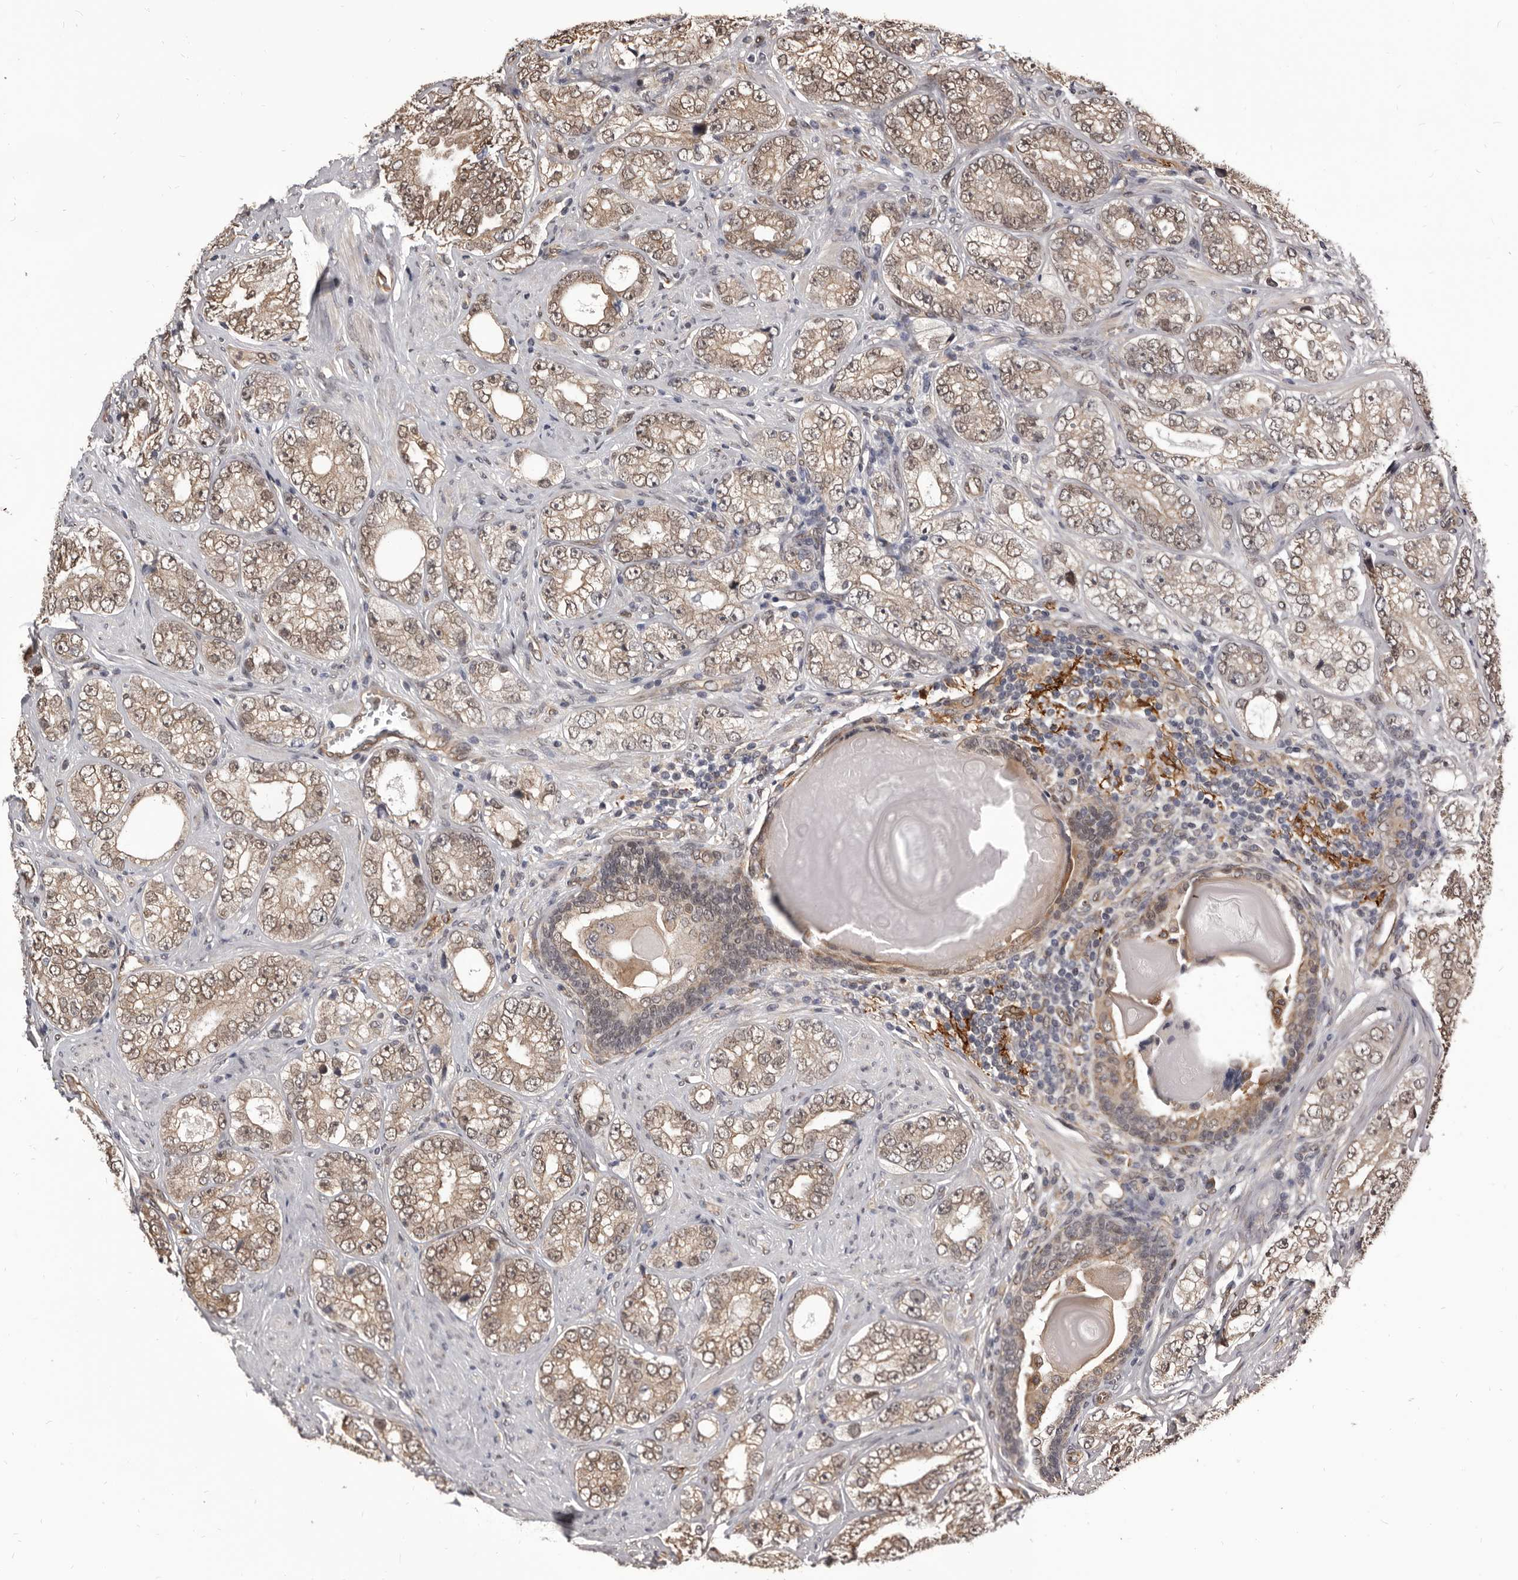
{"staining": {"intensity": "weak", "quantity": ">75%", "location": "cytoplasmic/membranous,nuclear"}, "tissue": "prostate cancer", "cell_type": "Tumor cells", "image_type": "cancer", "snomed": [{"axis": "morphology", "description": "Adenocarcinoma, High grade"}, {"axis": "topography", "description": "Prostate"}], "caption": "Protein expression analysis of human prostate adenocarcinoma (high-grade) reveals weak cytoplasmic/membranous and nuclear positivity in approximately >75% of tumor cells.", "gene": "ADAMTS20", "patient": {"sex": "male", "age": 56}}